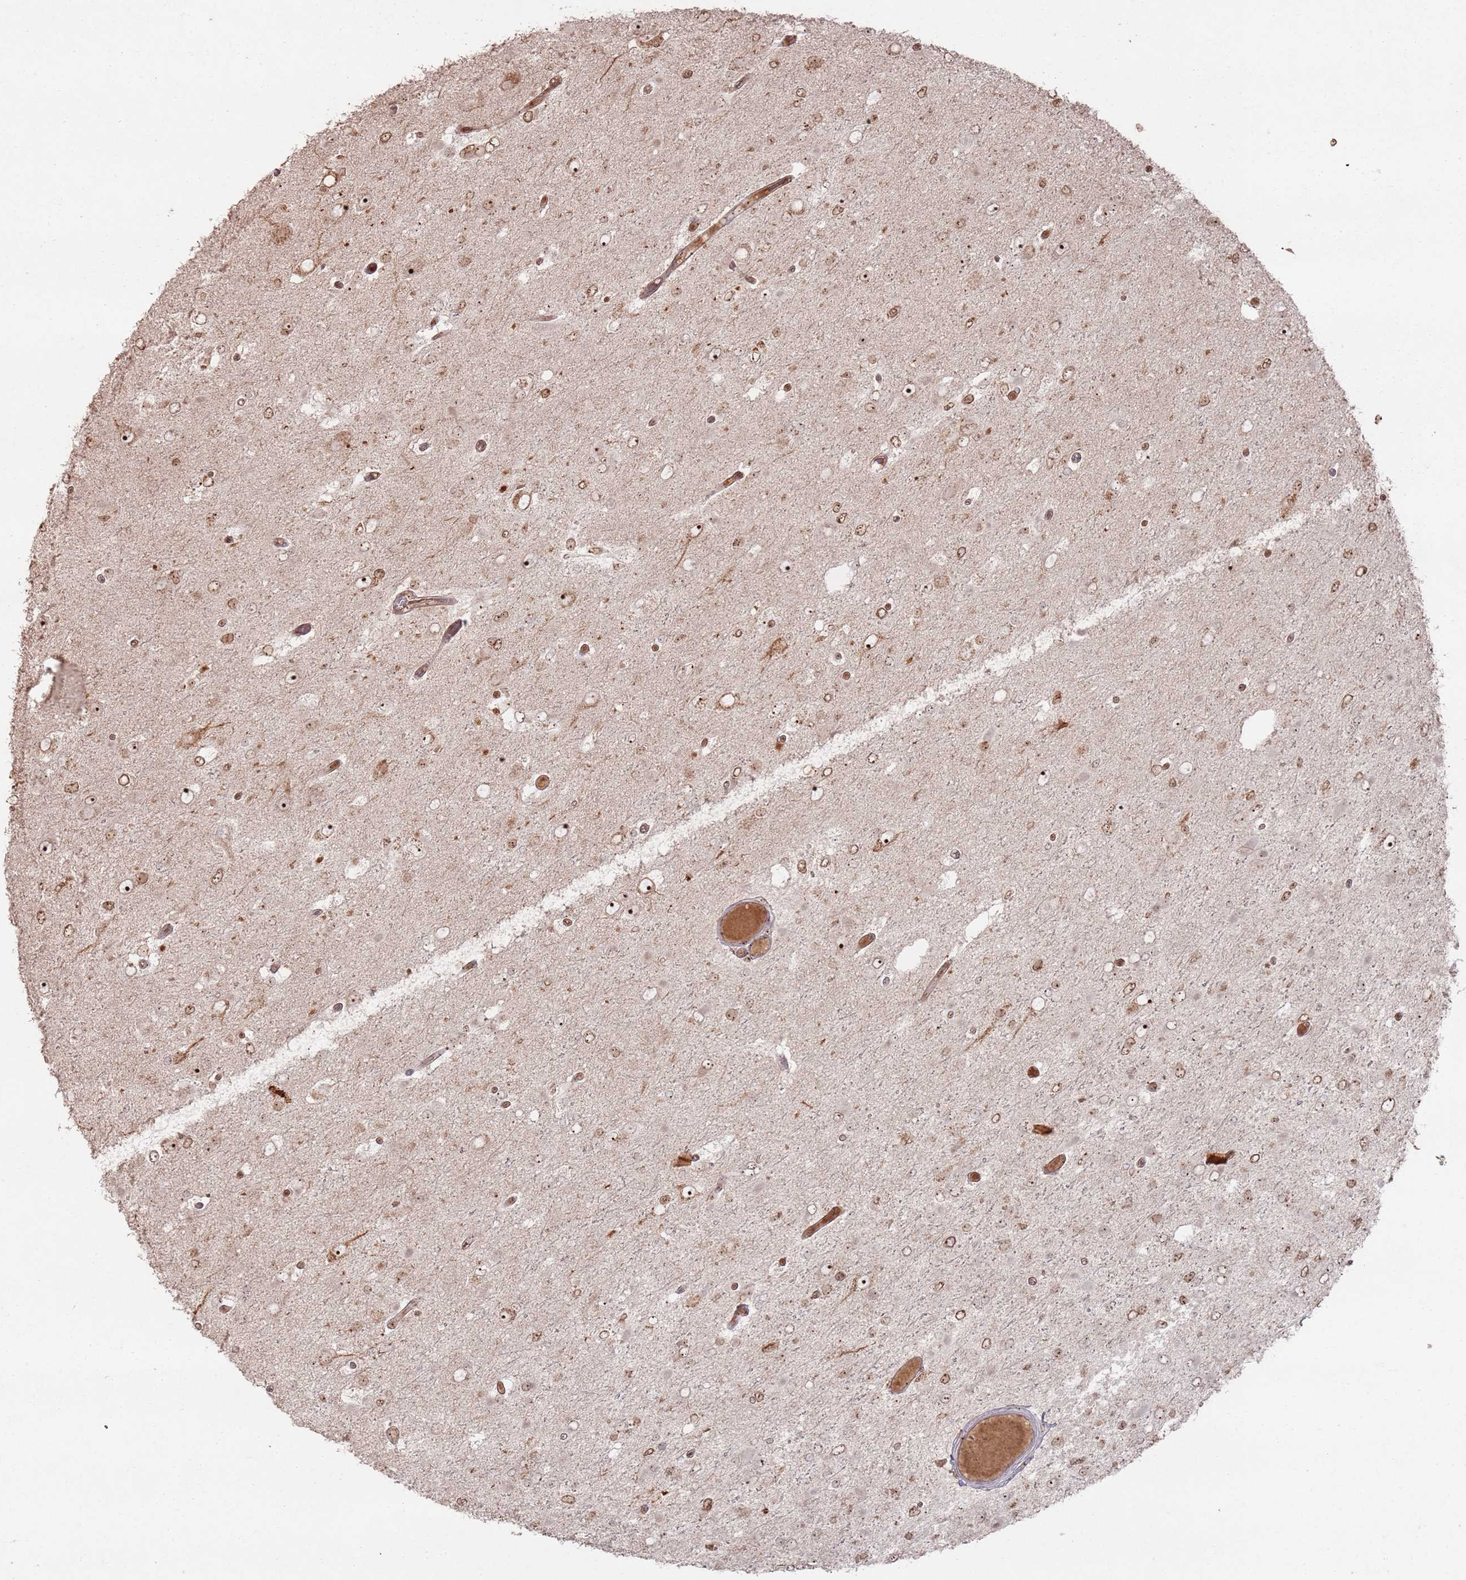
{"staining": {"intensity": "moderate", "quantity": "25%-75%", "location": "nuclear"}, "tissue": "glioma", "cell_type": "Tumor cells", "image_type": "cancer", "snomed": [{"axis": "morphology", "description": "Glioma, malignant, High grade"}, {"axis": "topography", "description": "Brain"}], "caption": "Brown immunohistochemical staining in malignant high-grade glioma shows moderate nuclear positivity in about 25%-75% of tumor cells.", "gene": "UTP11", "patient": {"sex": "male", "age": 53}}